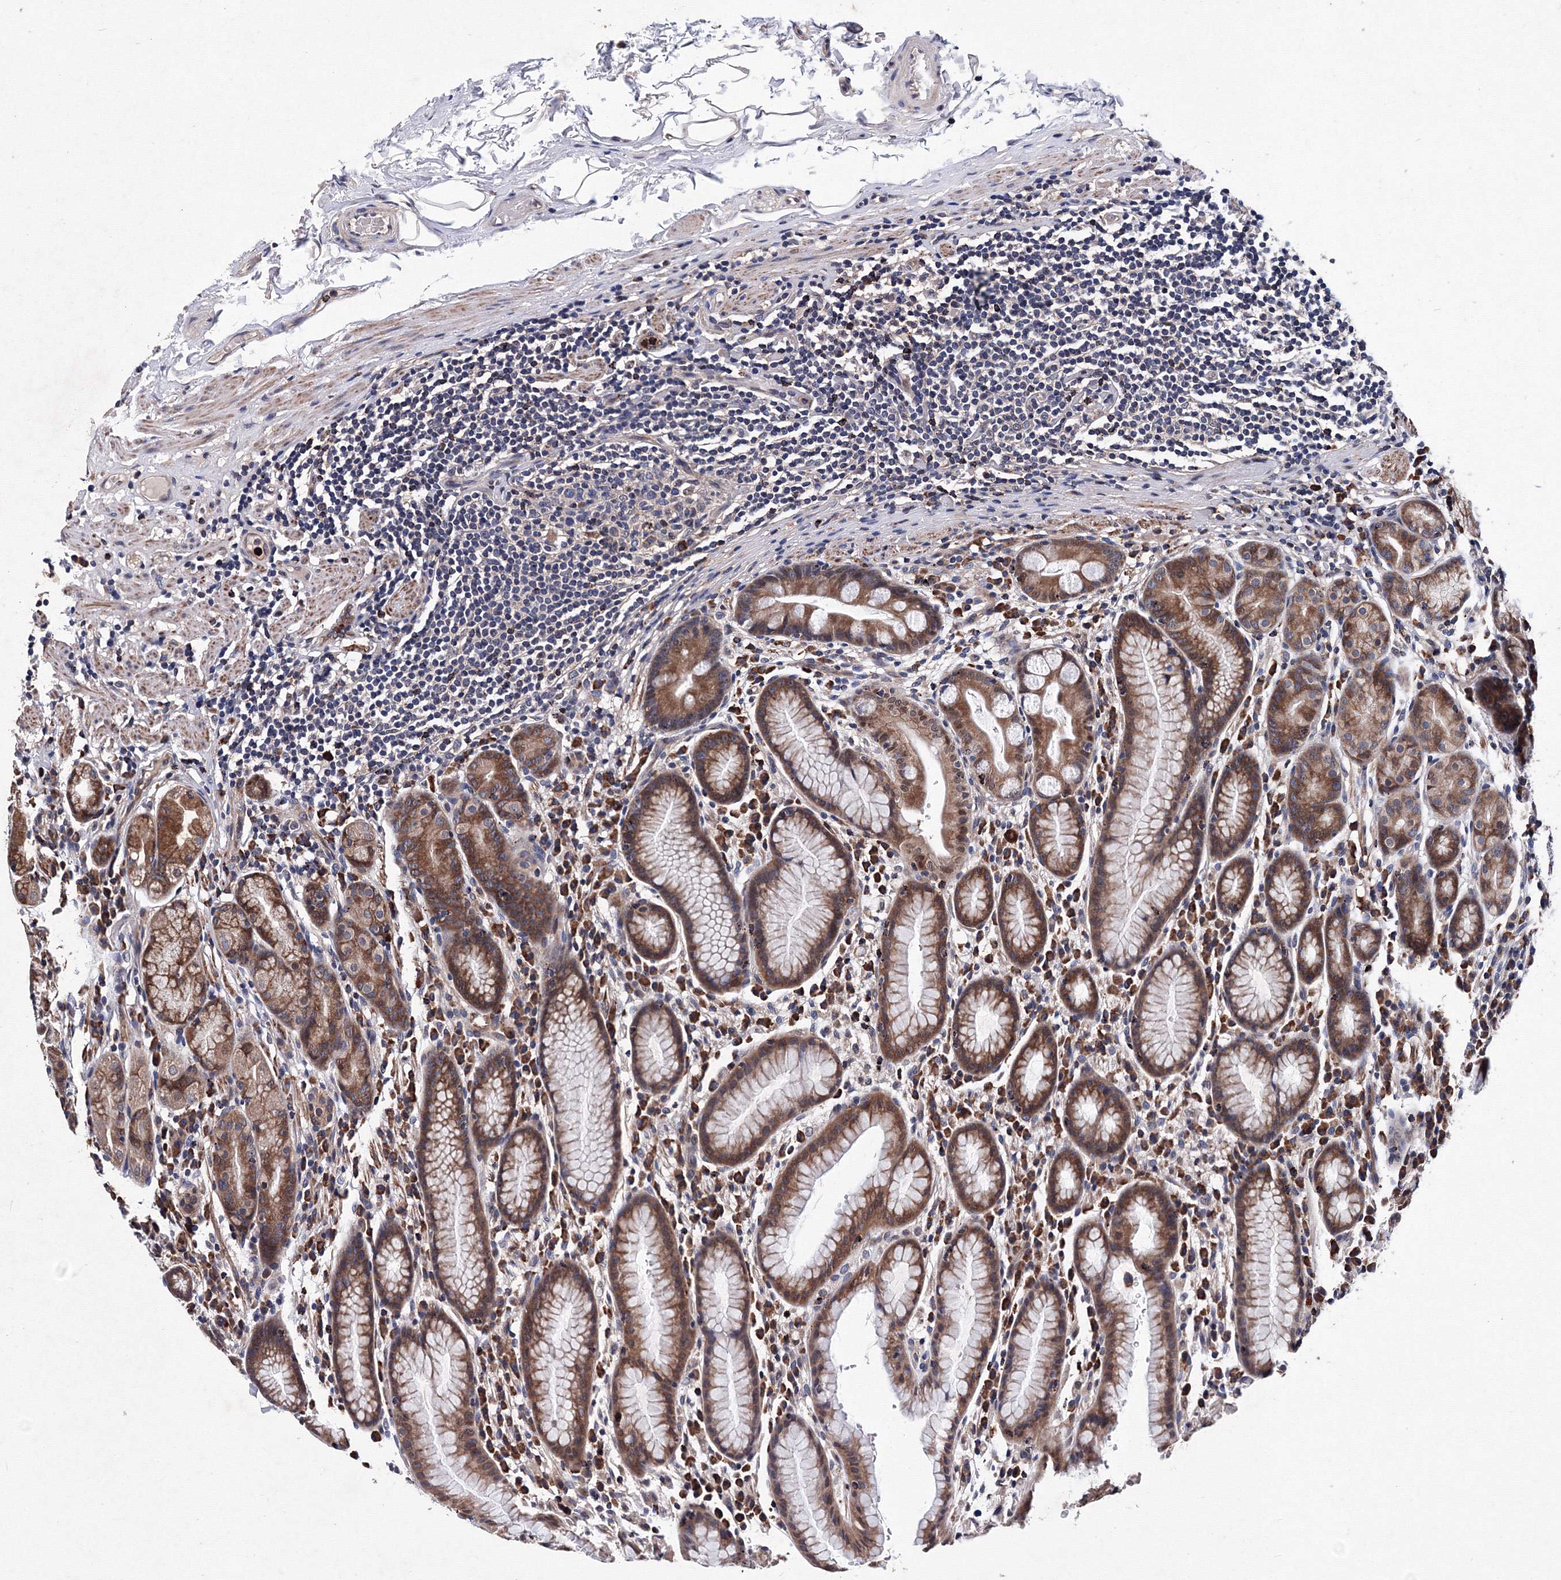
{"staining": {"intensity": "moderate", "quantity": ">75%", "location": "cytoplasmic/membranous"}, "tissue": "stomach", "cell_type": "Glandular cells", "image_type": "normal", "snomed": [{"axis": "morphology", "description": "Normal tissue, NOS"}, {"axis": "topography", "description": "Stomach, lower"}], "caption": "Stomach stained with DAB immunohistochemistry reveals medium levels of moderate cytoplasmic/membranous staining in approximately >75% of glandular cells.", "gene": "PHYKPL", "patient": {"sex": "male", "age": 52}}